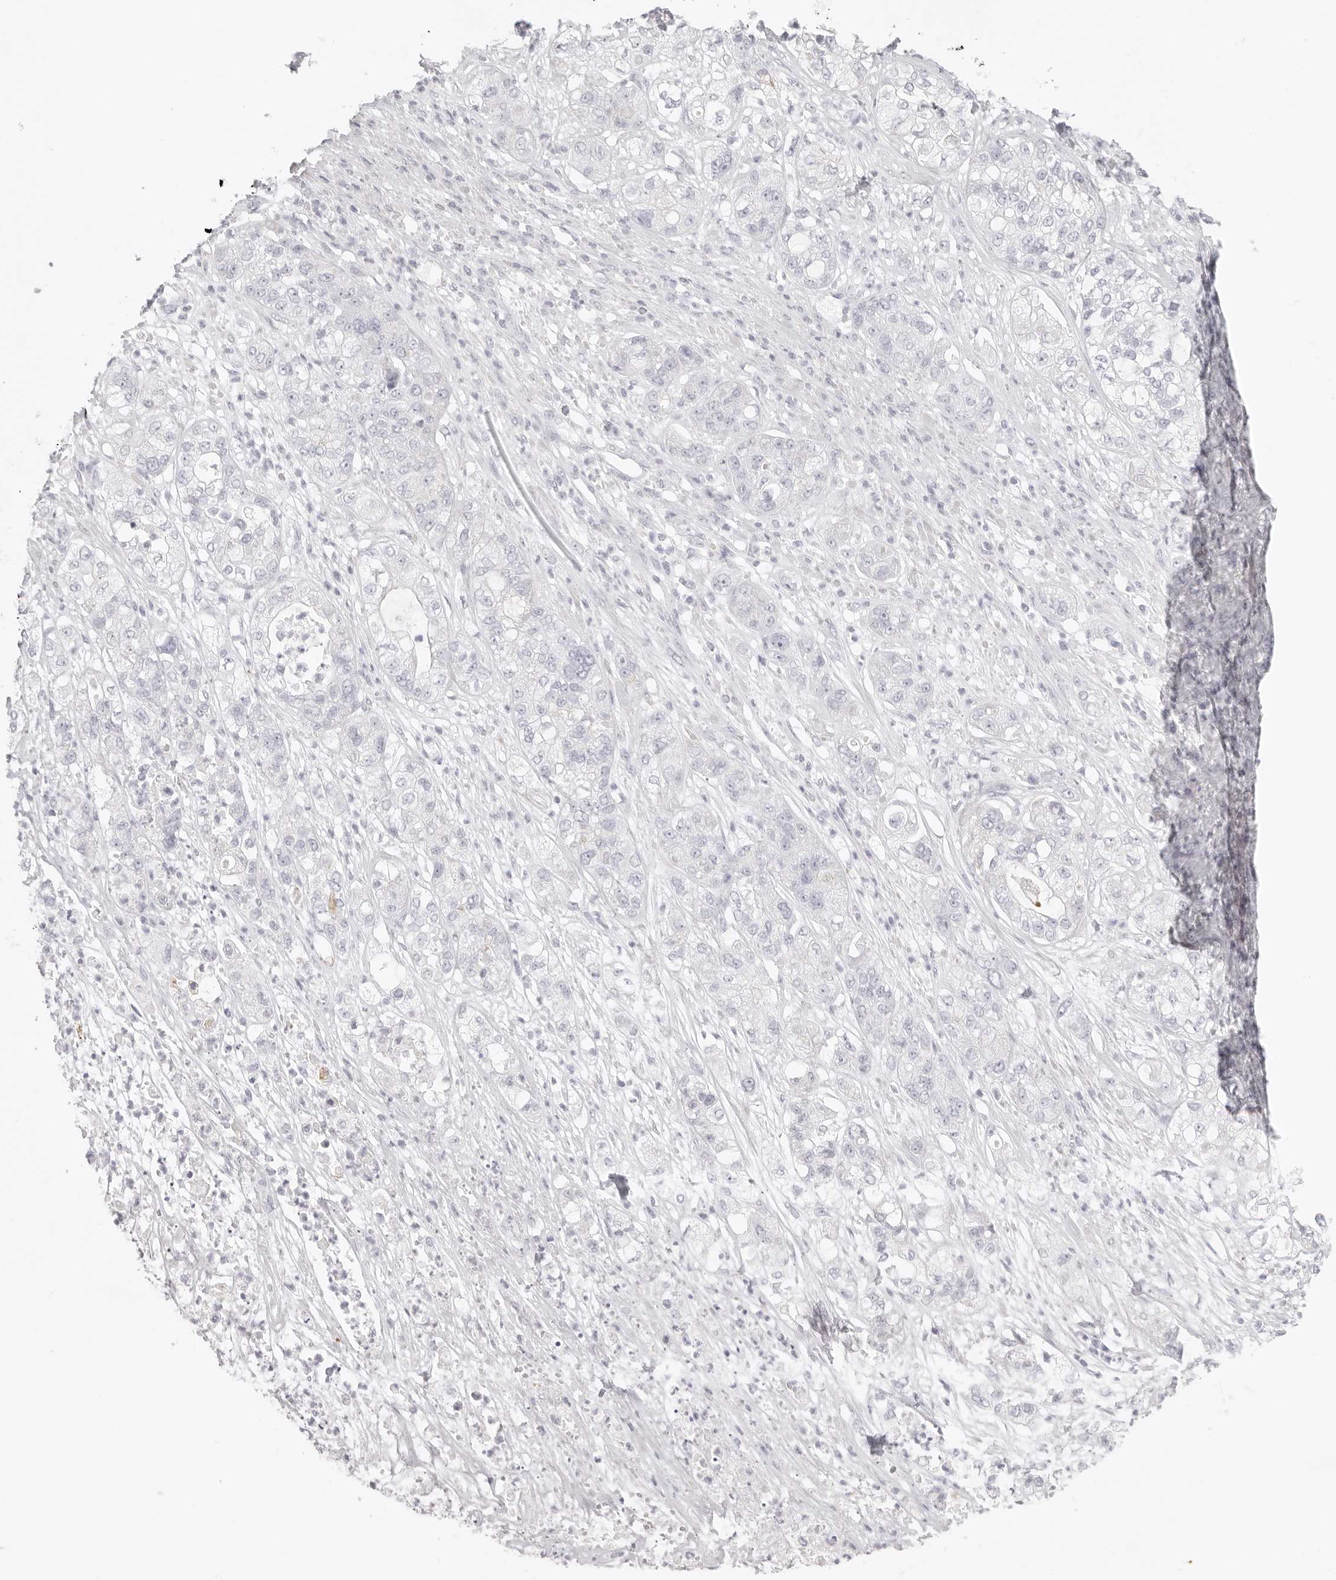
{"staining": {"intensity": "negative", "quantity": "none", "location": "none"}, "tissue": "pancreatic cancer", "cell_type": "Tumor cells", "image_type": "cancer", "snomed": [{"axis": "morphology", "description": "Adenocarcinoma, NOS"}, {"axis": "topography", "description": "Pancreas"}], "caption": "A high-resolution photomicrograph shows IHC staining of adenocarcinoma (pancreatic), which shows no significant positivity in tumor cells. Nuclei are stained in blue.", "gene": "RXFP1", "patient": {"sex": "female", "age": 78}}